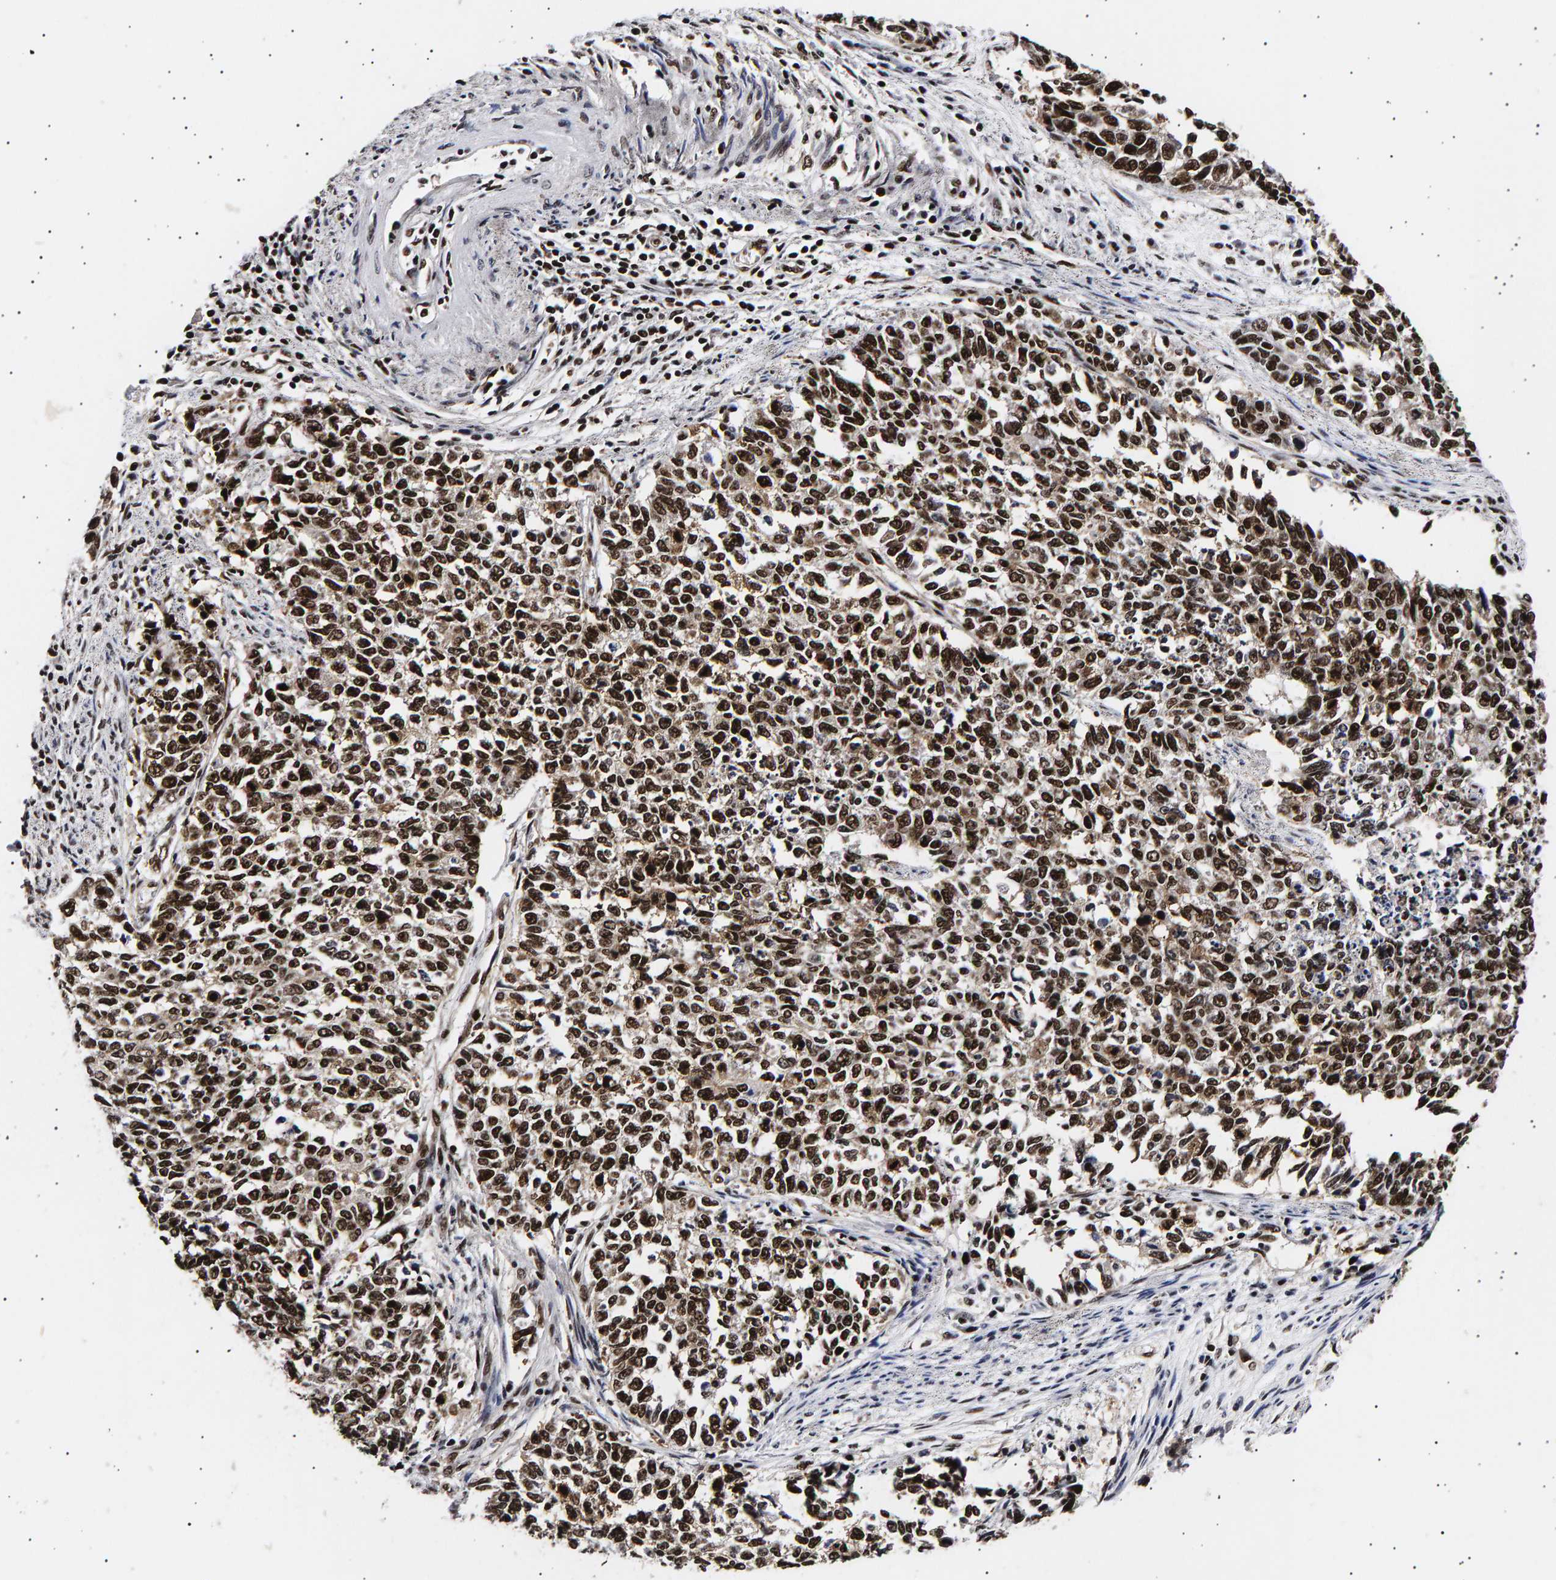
{"staining": {"intensity": "strong", "quantity": ">75%", "location": "nuclear"}, "tissue": "cervical cancer", "cell_type": "Tumor cells", "image_type": "cancer", "snomed": [{"axis": "morphology", "description": "Squamous cell carcinoma, NOS"}, {"axis": "topography", "description": "Cervix"}], "caption": "Strong nuclear positivity is appreciated in approximately >75% of tumor cells in cervical cancer (squamous cell carcinoma).", "gene": "ANKRD40", "patient": {"sex": "female", "age": 63}}